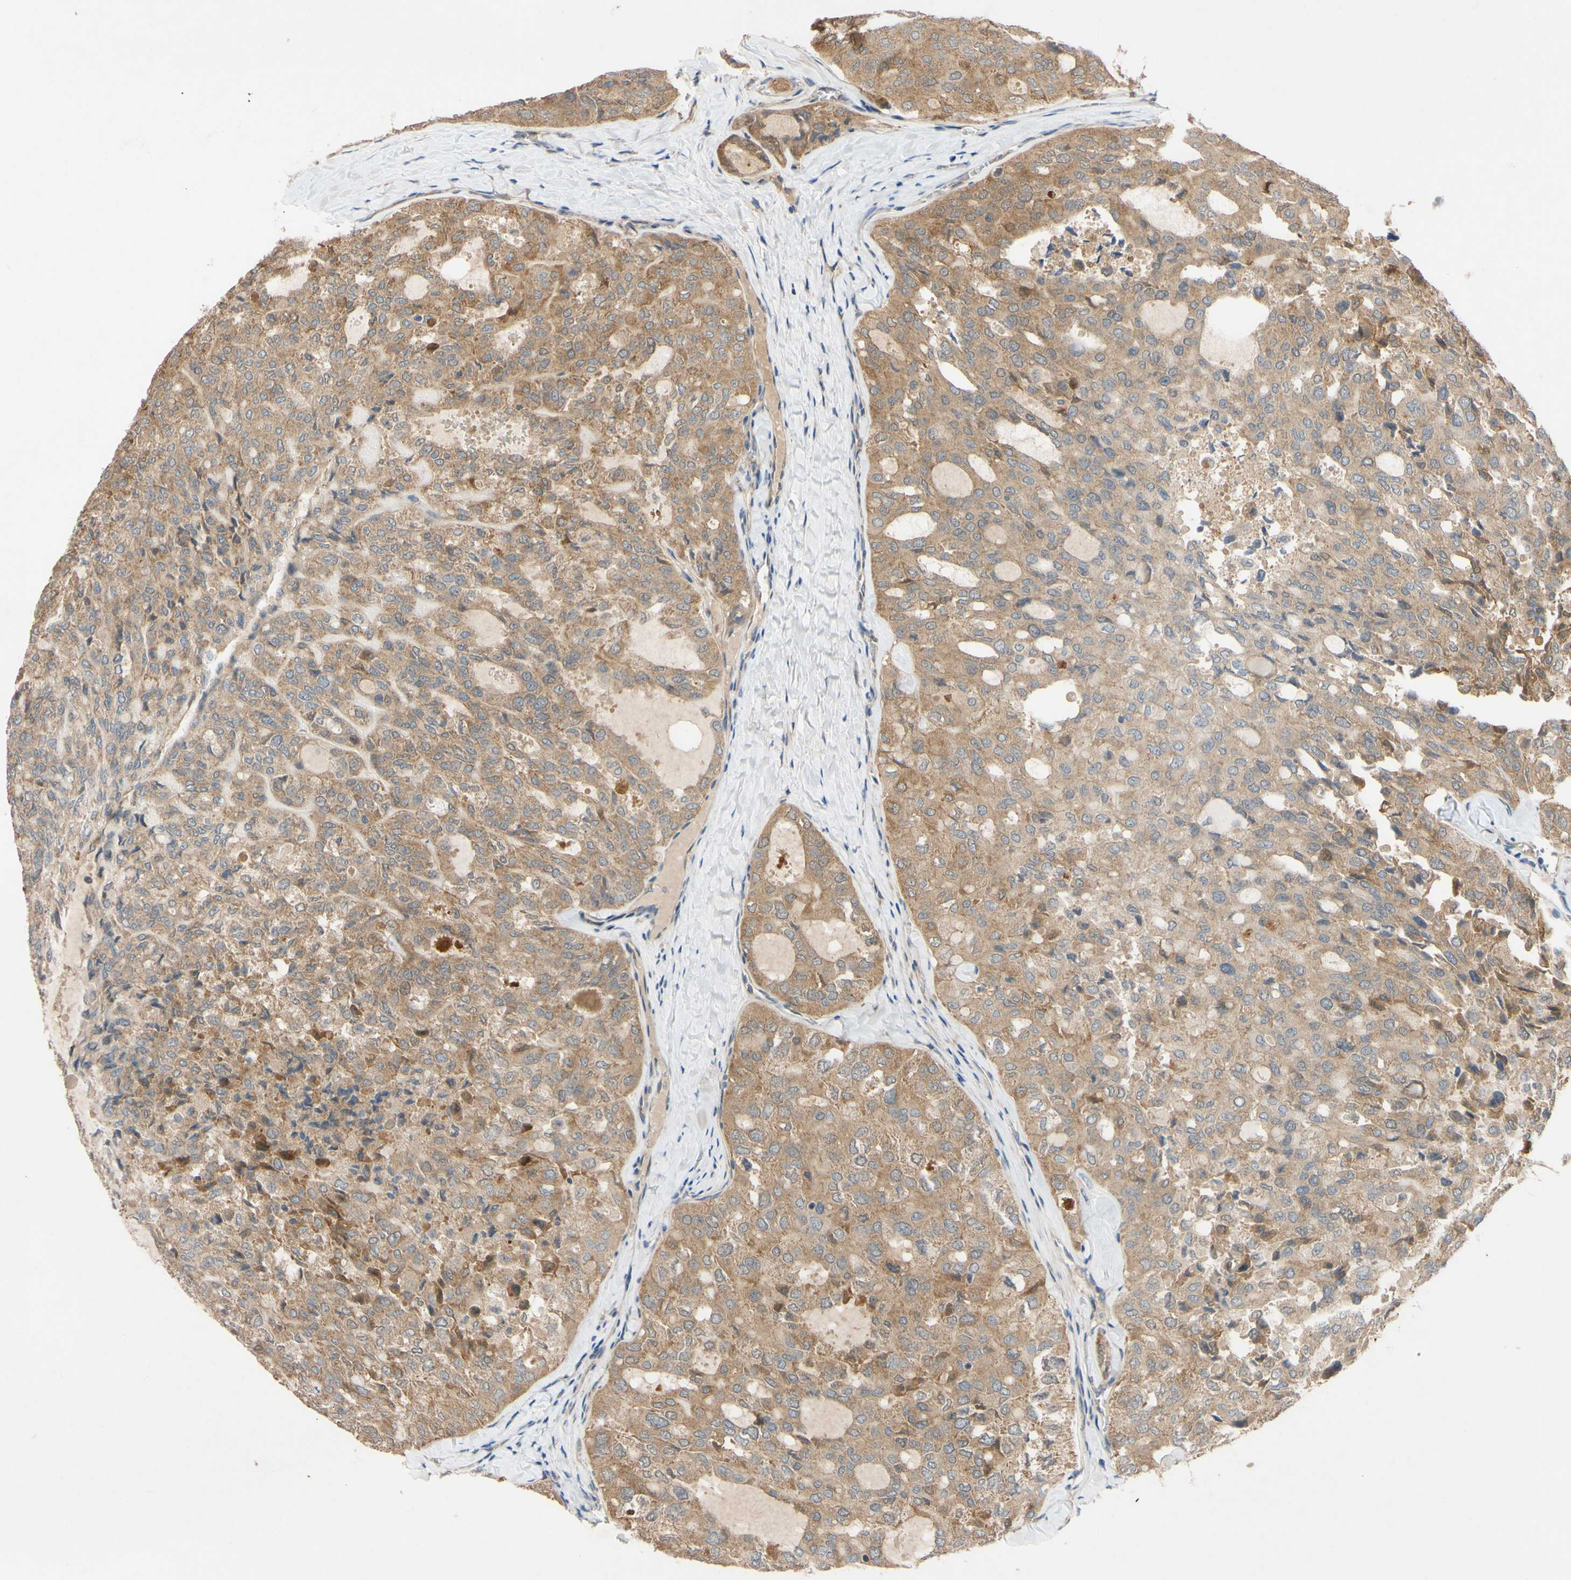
{"staining": {"intensity": "moderate", "quantity": ">75%", "location": "cytoplasmic/membranous"}, "tissue": "thyroid cancer", "cell_type": "Tumor cells", "image_type": "cancer", "snomed": [{"axis": "morphology", "description": "Follicular adenoma carcinoma, NOS"}, {"axis": "topography", "description": "Thyroid gland"}], "caption": "A brown stain highlights moderate cytoplasmic/membranous staining of a protein in thyroid cancer tumor cells.", "gene": "MBTPS2", "patient": {"sex": "male", "age": 75}}